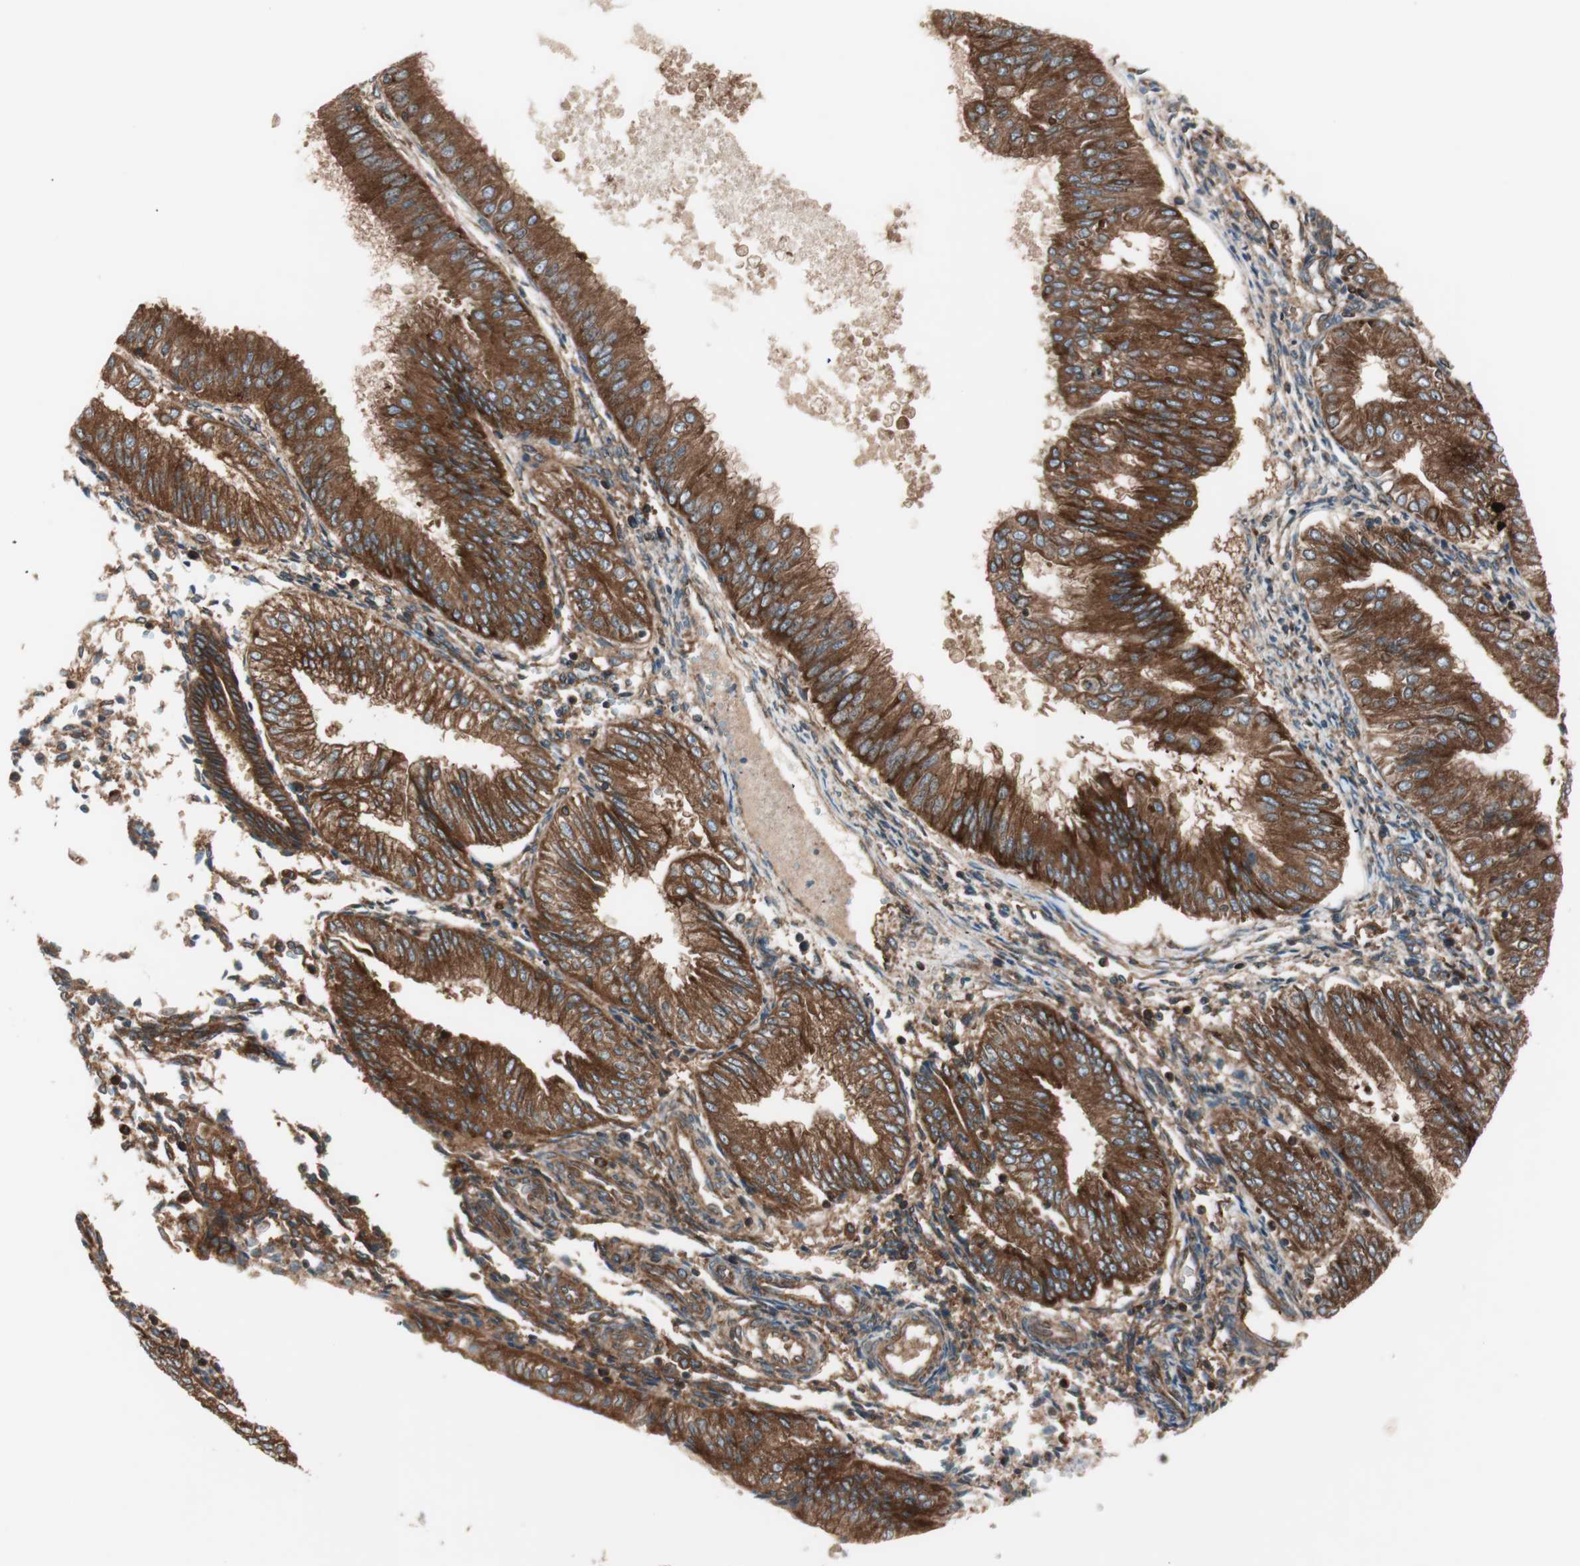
{"staining": {"intensity": "strong", "quantity": ">75%", "location": "cytoplasmic/membranous"}, "tissue": "endometrial cancer", "cell_type": "Tumor cells", "image_type": "cancer", "snomed": [{"axis": "morphology", "description": "Adenocarcinoma, NOS"}, {"axis": "topography", "description": "Endometrium"}], "caption": "Immunohistochemistry (DAB) staining of human adenocarcinoma (endometrial) shows strong cytoplasmic/membranous protein staining in approximately >75% of tumor cells.", "gene": "RAB5A", "patient": {"sex": "female", "age": 53}}